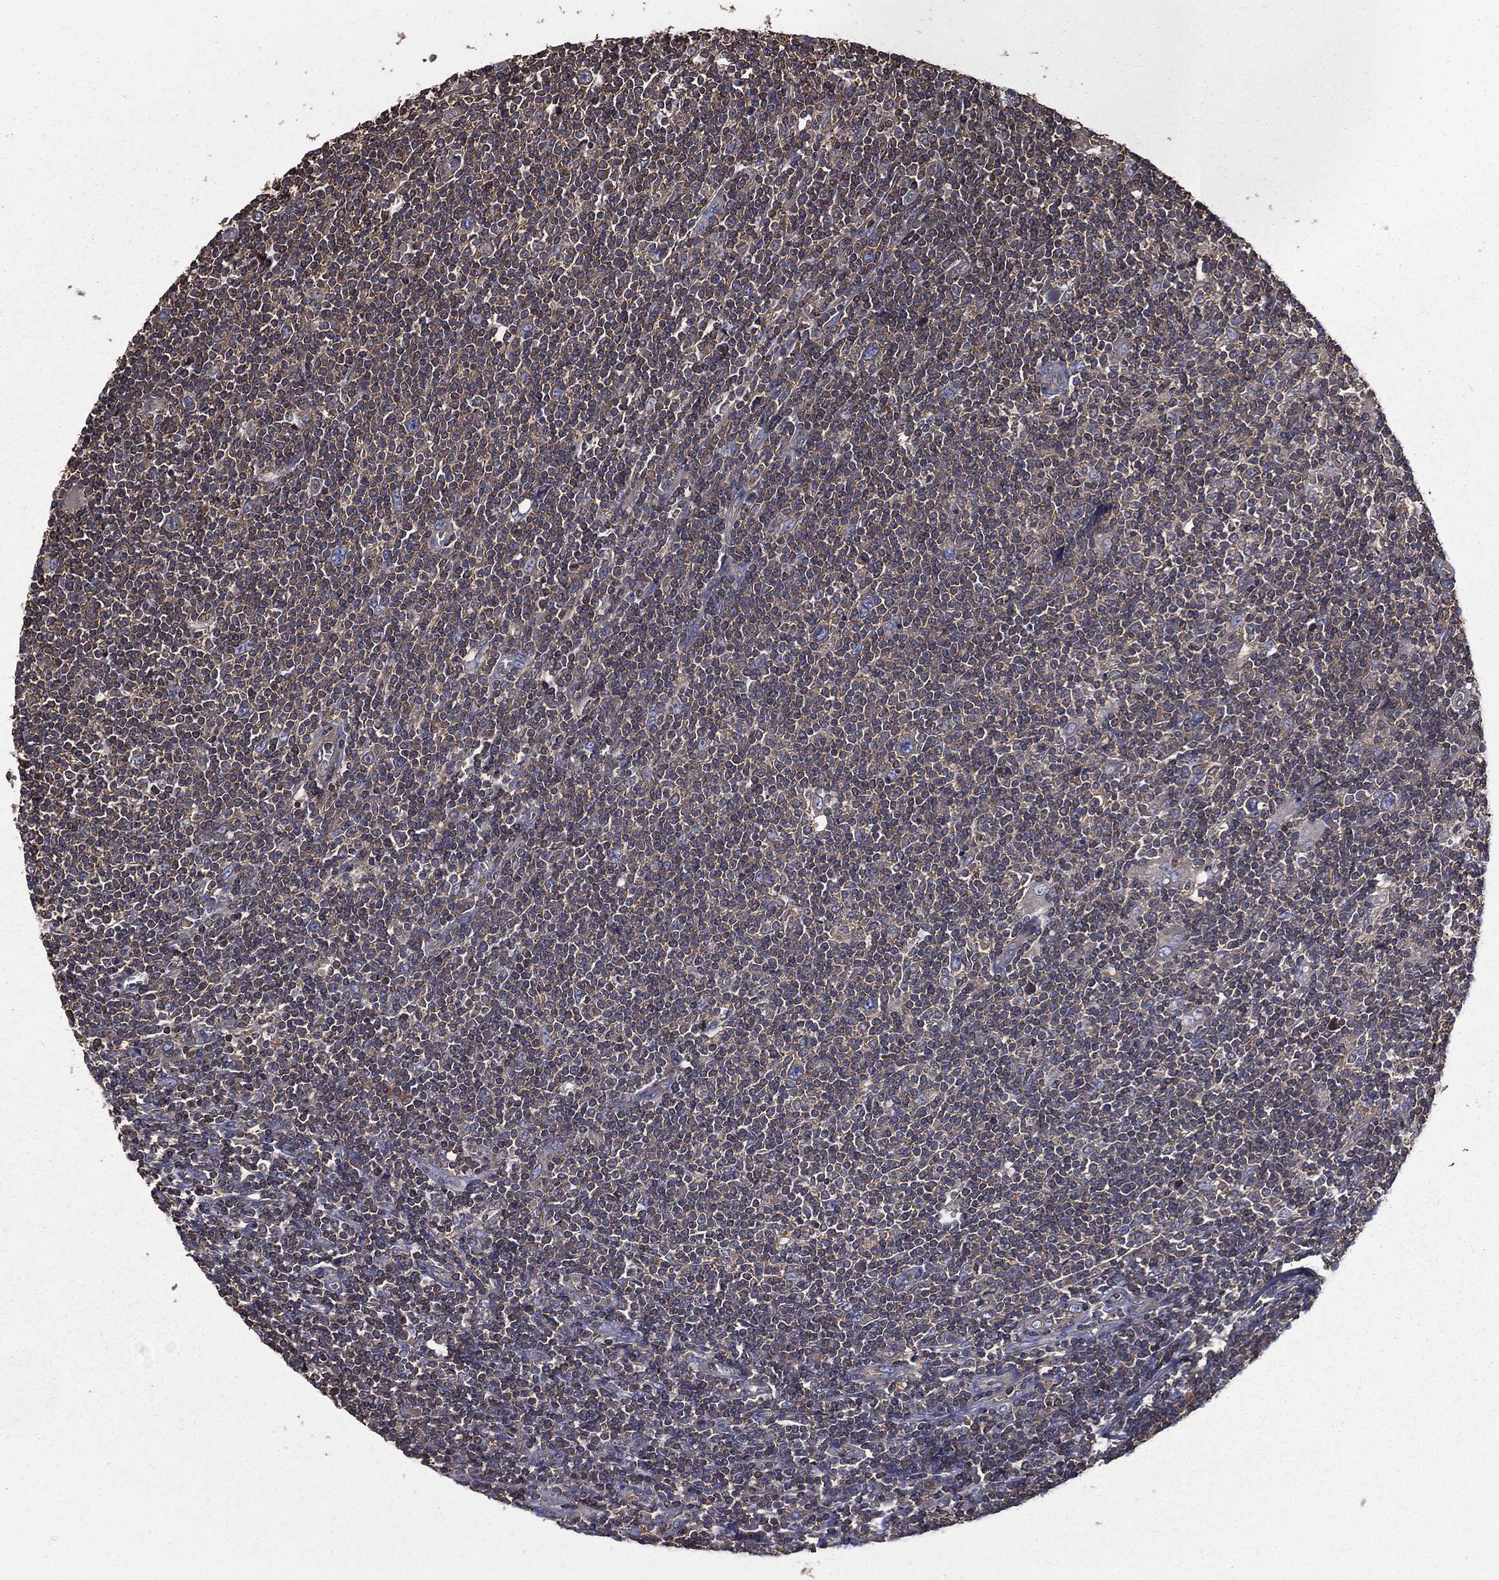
{"staining": {"intensity": "negative", "quantity": "none", "location": "none"}, "tissue": "lymphoma", "cell_type": "Tumor cells", "image_type": "cancer", "snomed": [{"axis": "morphology", "description": "Hodgkin's disease, NOS"}, {"axis": "topography", "description": "Lymph node"}], "caption": "Protein analysis of Hodgkin's disease demonstrates no significant staining in tumor cells.", "gene": "SARS1", "patient": {"sex": "male", "age": 40}}